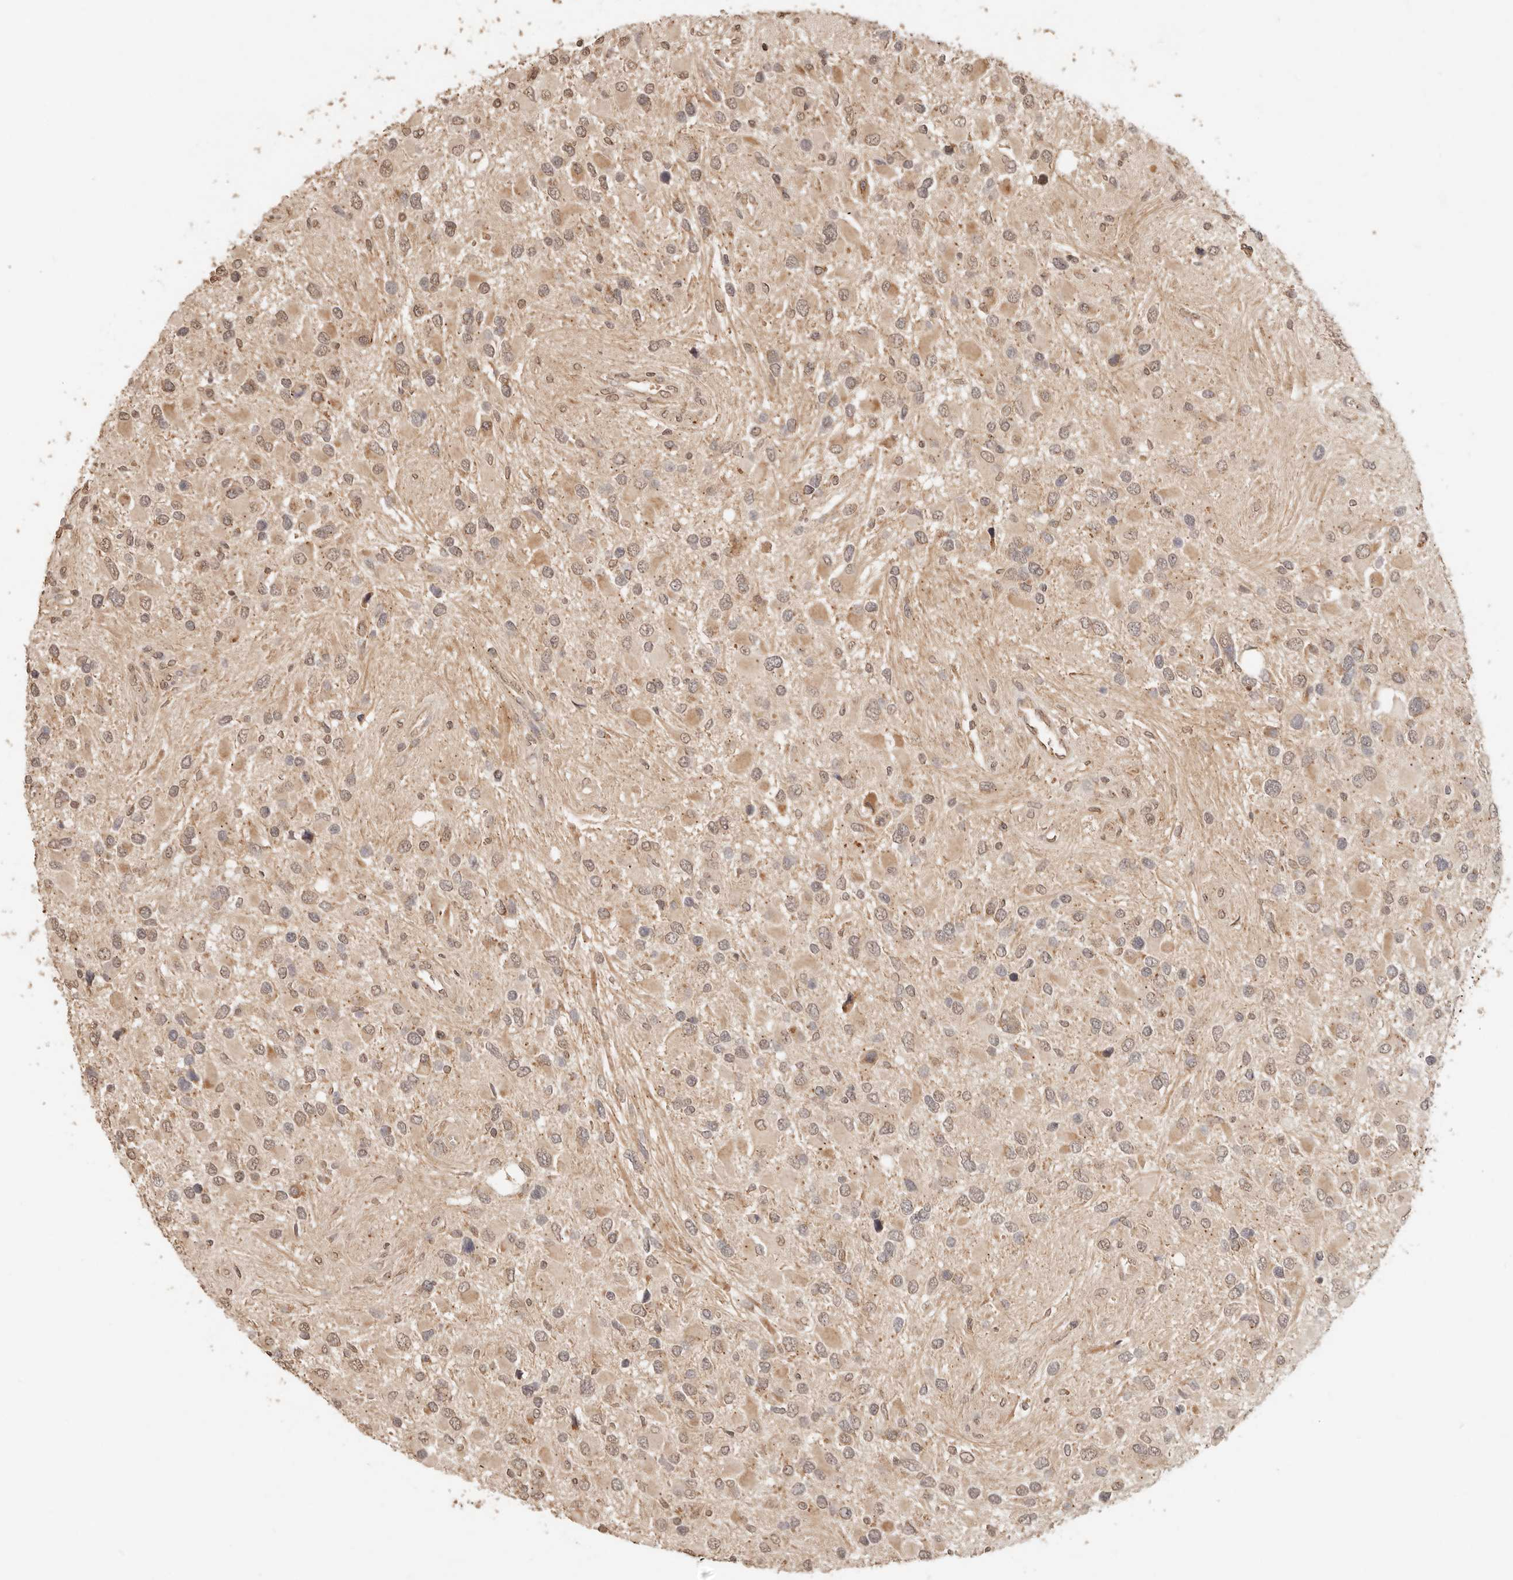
{"staining": {"intensity": "weak", "quantity": ">75%", "location": "nuclear"}, "tissue": "glioma", "cell_type": "Tumor cells", "image_type": "cancer", "snomed": [{"axis": "morphology", "description": "Glioma, malignant, High grade"}, {"axis": "topography", "description": "Brain"}], "caption": "Approximately >75% of tumor cells in malignant glioma (high-grade) display weak nuclear protein staining as visualized by brown immunohistochemical staining.", "gene": "LMO4", "patient": {"sex": "male", "age": 53}}